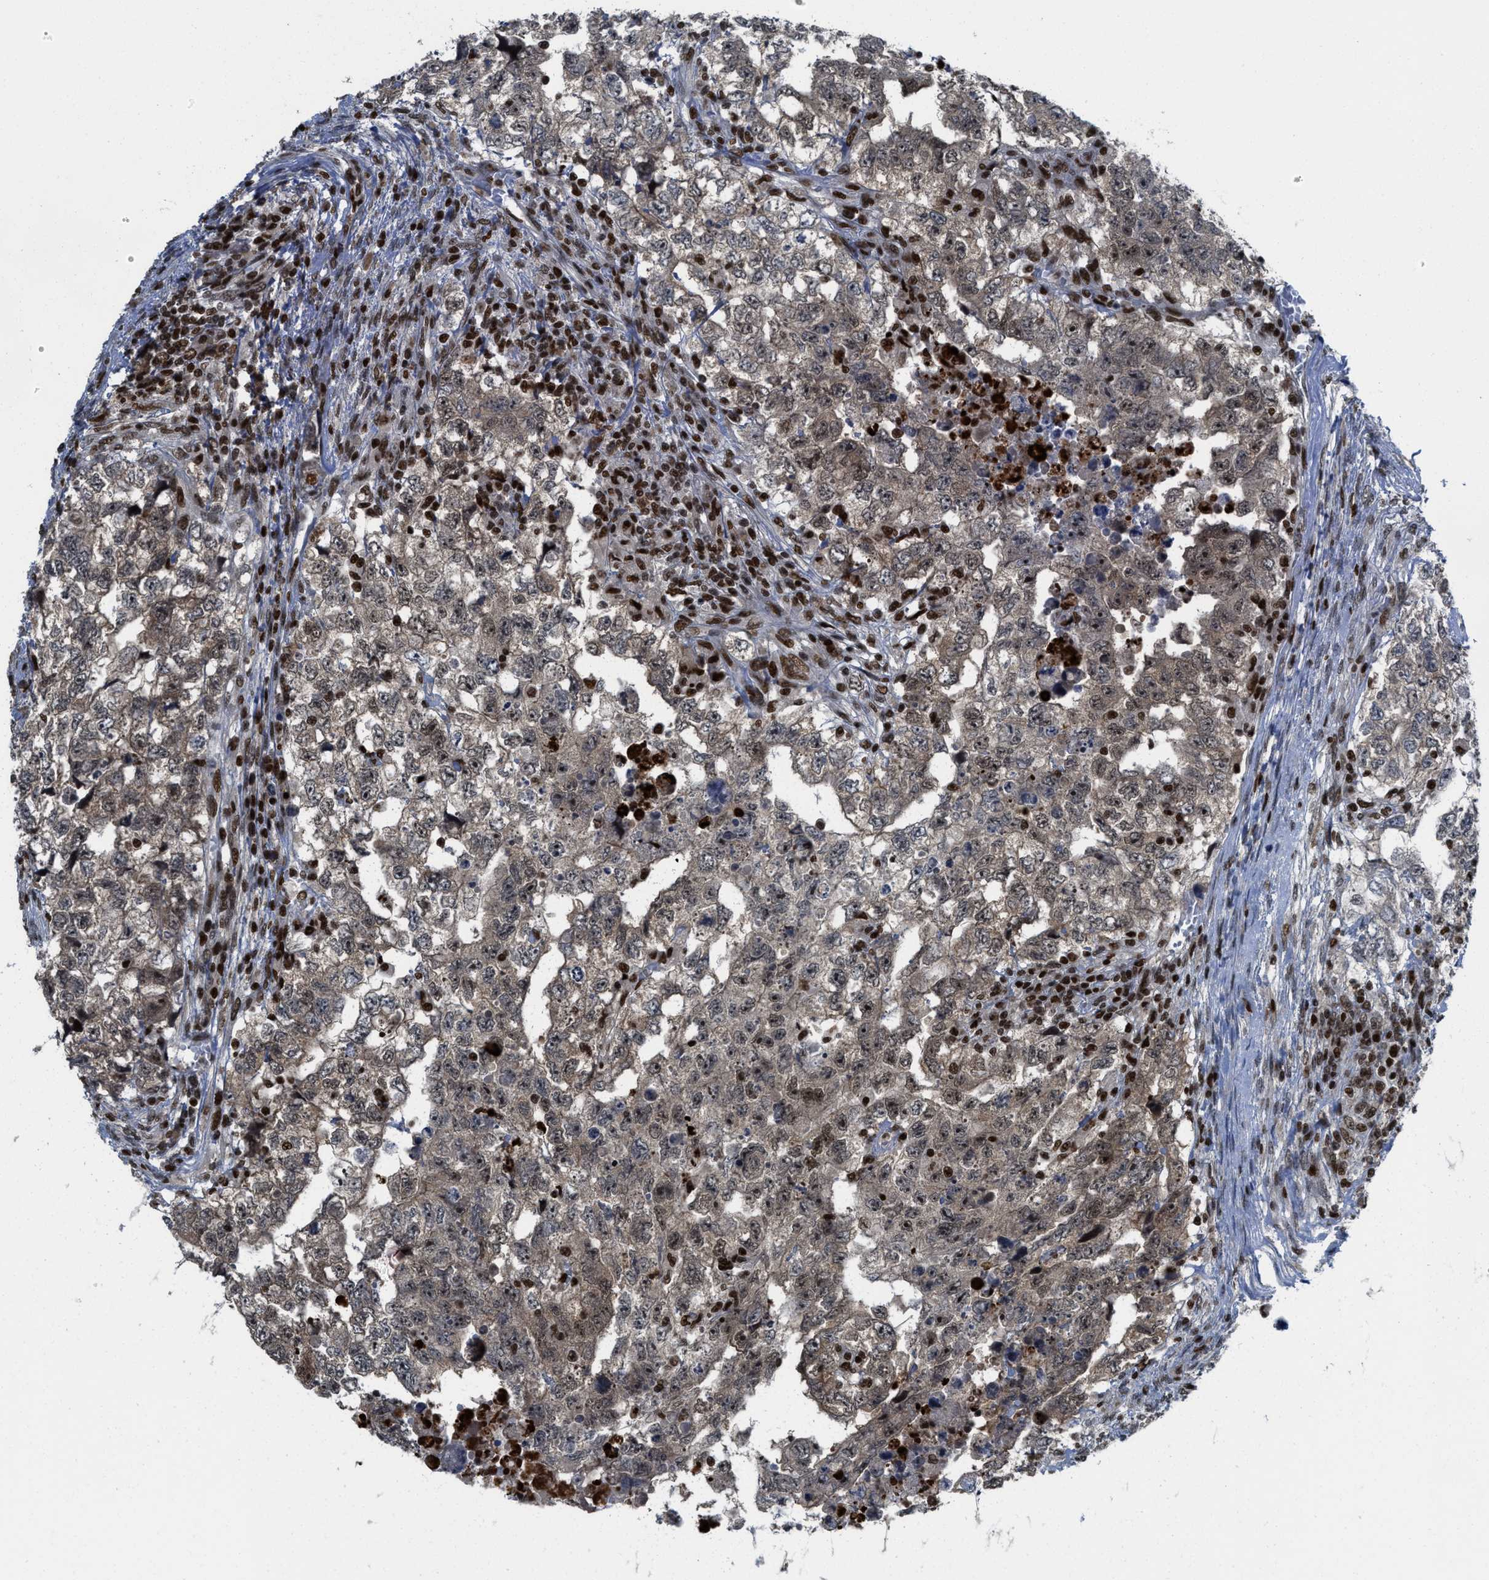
{"staining": {"intensity": "moderate", "quantity": "25%-75%", "location": "nuclear"}, "tissue": "testis cancer", "cell_type": "Tumor cells", "image_type": "cancer", "snomed": [{"axis": "morphology", "description": "Carcinoma, Embryonal, NOS"}, {"axis": "topography", "description": "Testis"}], "caption": "Immunohistochemical staining of human testis cancer (embryonal carcinoma) shows moderate nuclear protein expression in about 25%-75% of tumor cells. (DAB = brown stain, brightfield microscopy at high magnification).", "gene": "RFX5", "patient": {"sex": "male", "age": 36}}